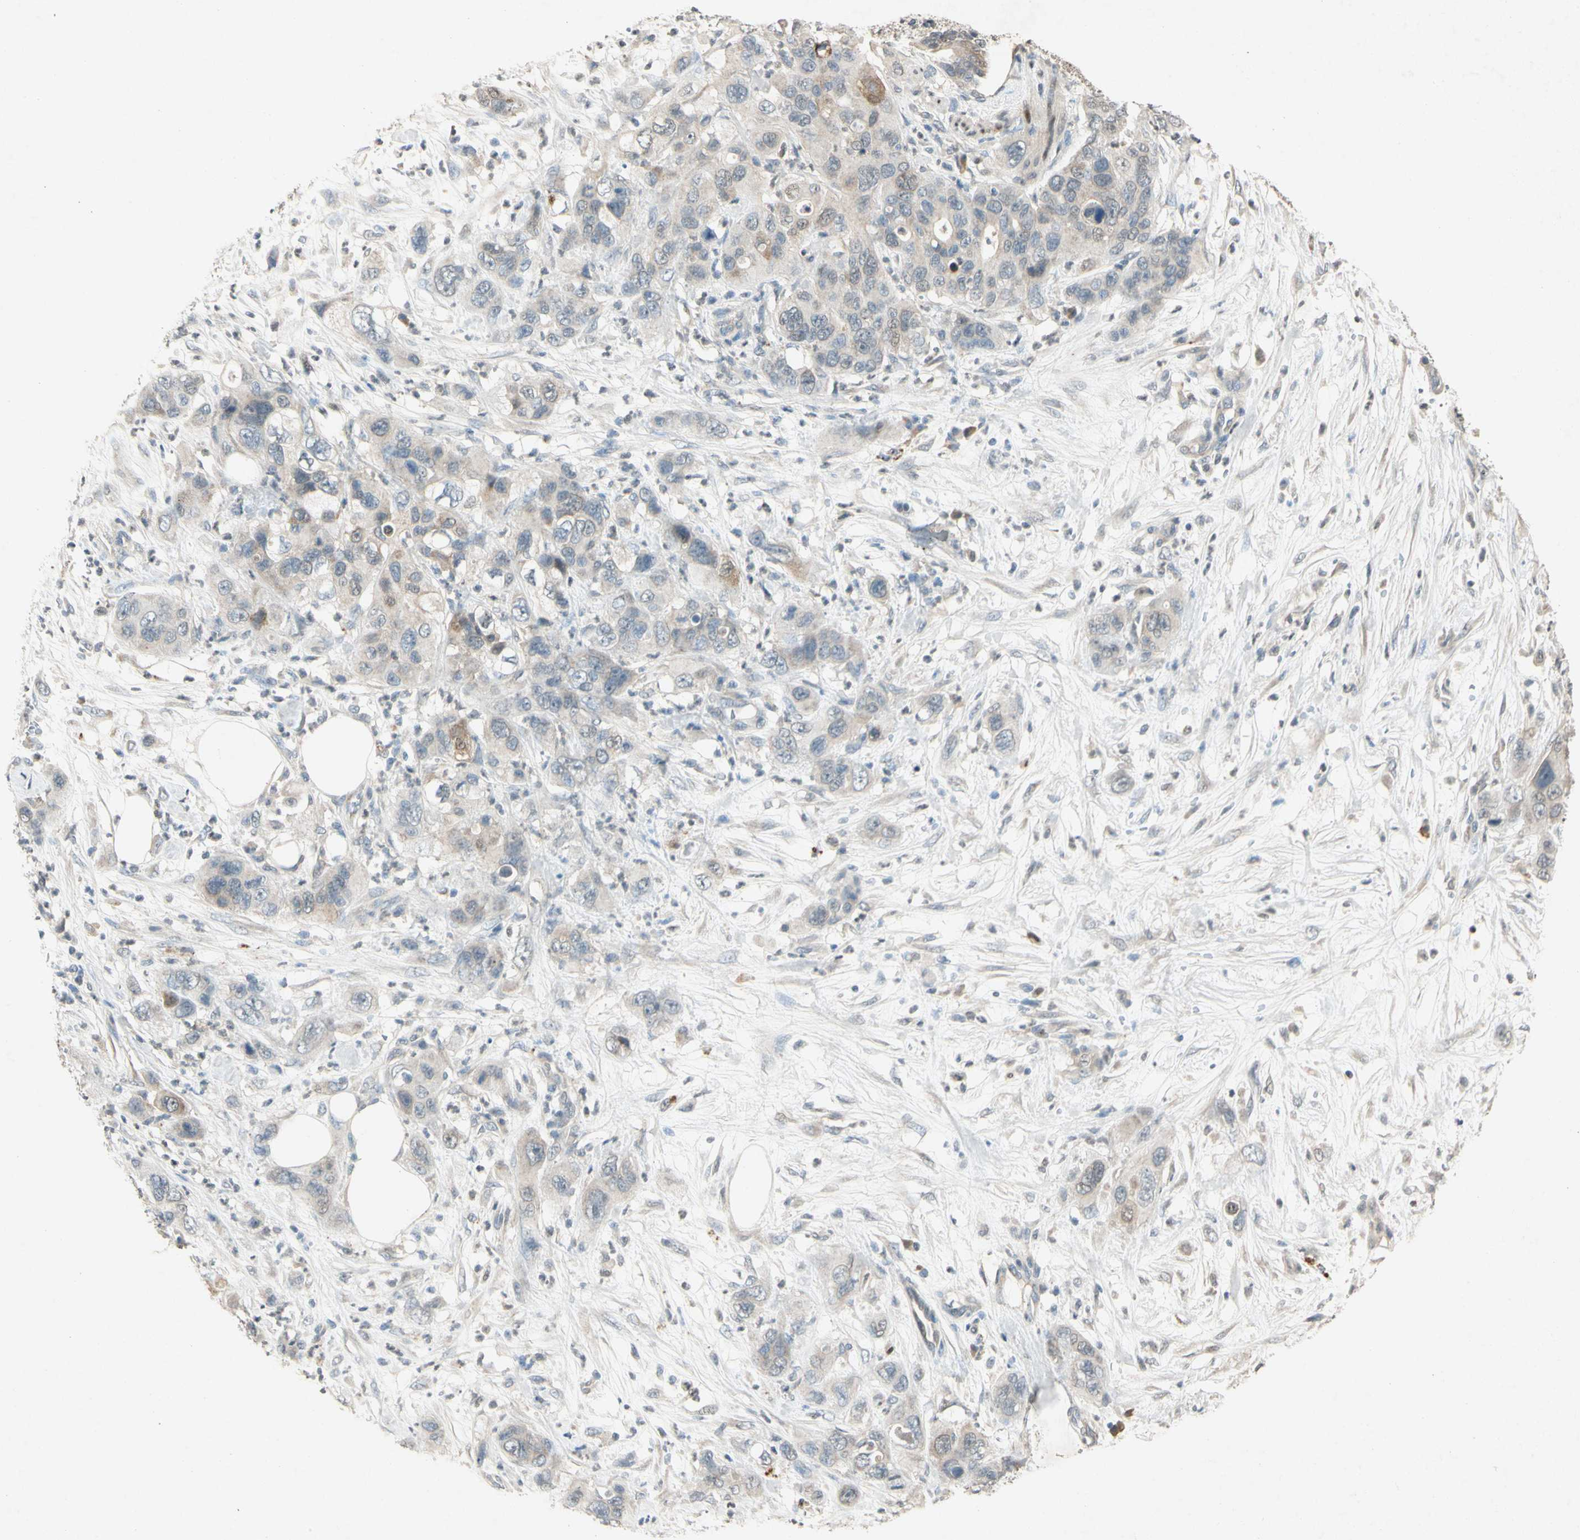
{"staining": {"intensity": "weak", "quantity": "<25%", "location": "cytoplasmic/membranous"}, "tissue": "pancreatic cancer", "cell_type": "Tumor cells", "image_type": "cancer", "snomed": [{"axis": "morphology", "description": "Adenocarcinoma, NOS"}, {"axis": "topography", "description": "Pancreas"}], "caption": "Tumor cells show no significant expression in adenocarcinoma (pancreatic).", "gene": "HSPA1B", "patient": {"sex": "female", "age": 71}}